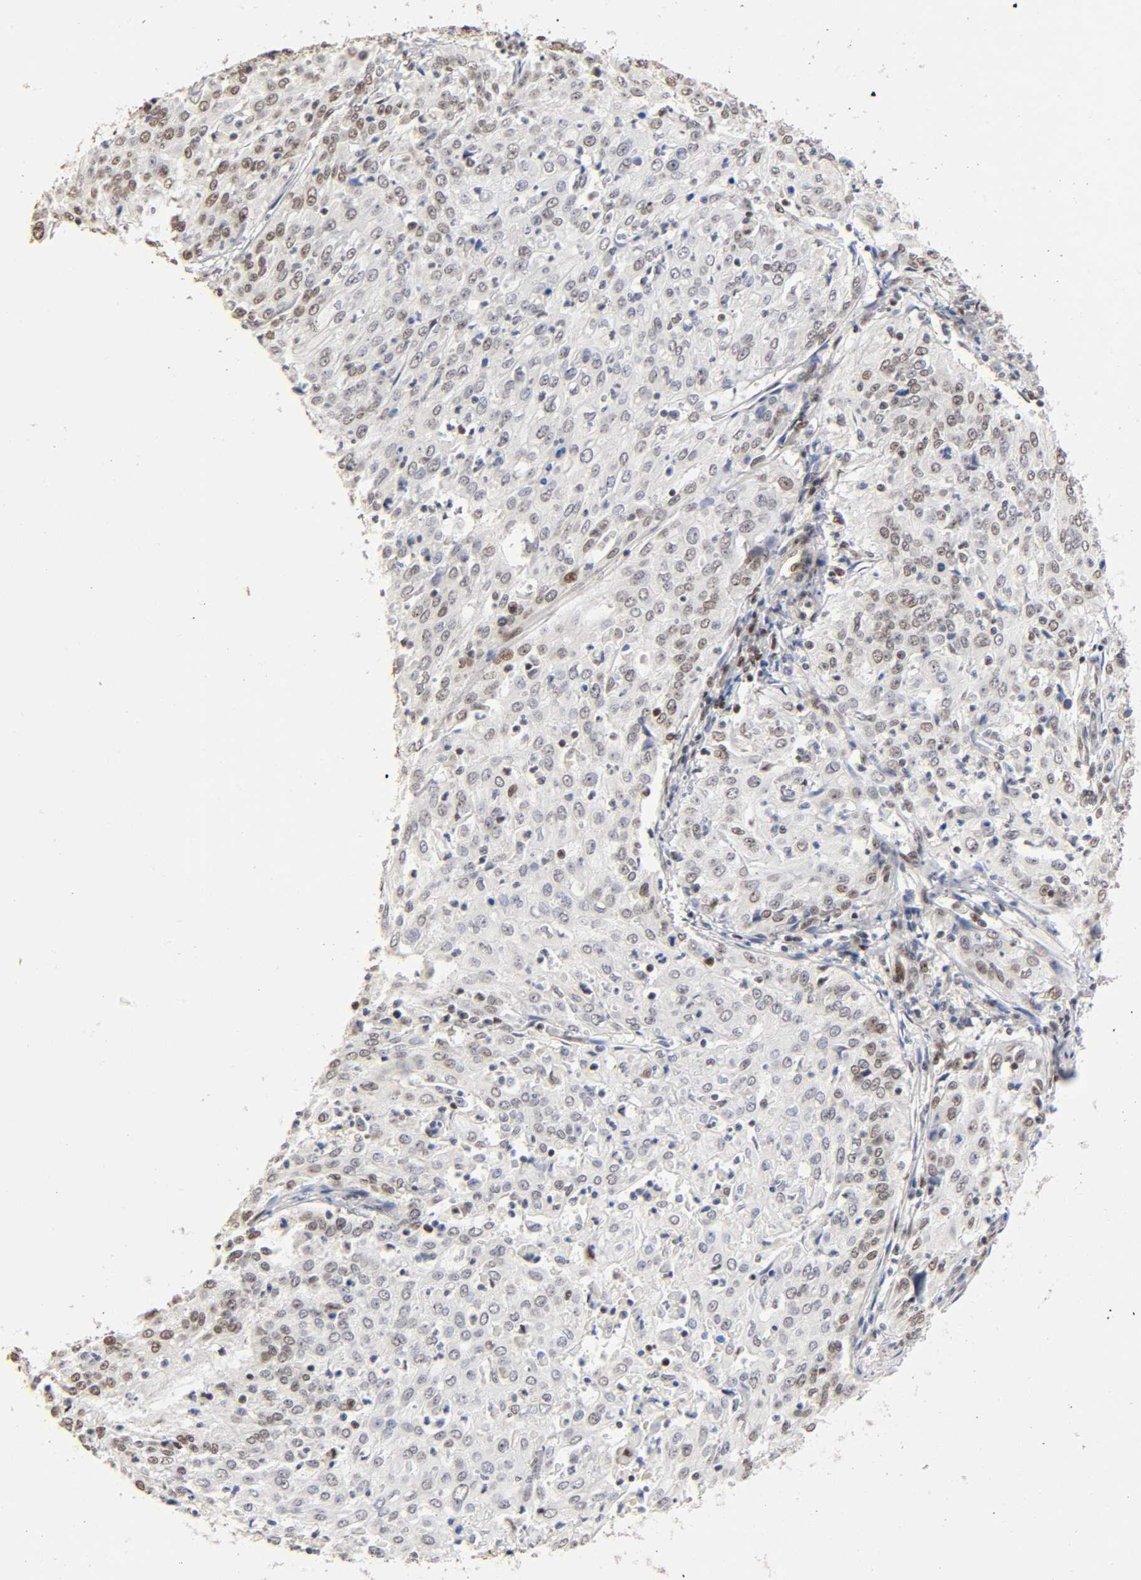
{"staining": {"intensity": "weak", "quantity": "25%-75%", "location": "nuclear"}, "tissue": "cervical cancer", "cell_type": "Tumor cells", "image_type": "cancer", "snomed": [{"axis": "morphology", "description": "Squamous cell carcinoma, NOS"}, {"axis": "topography", "description": "Cervix"}], "caption": "A micrograph of cervical cancer stained for a protein reveals weak nuclear brown staining in tumor cells.", "gene": "TP53RK", "patient": {"sex": "female", "age": 39}}